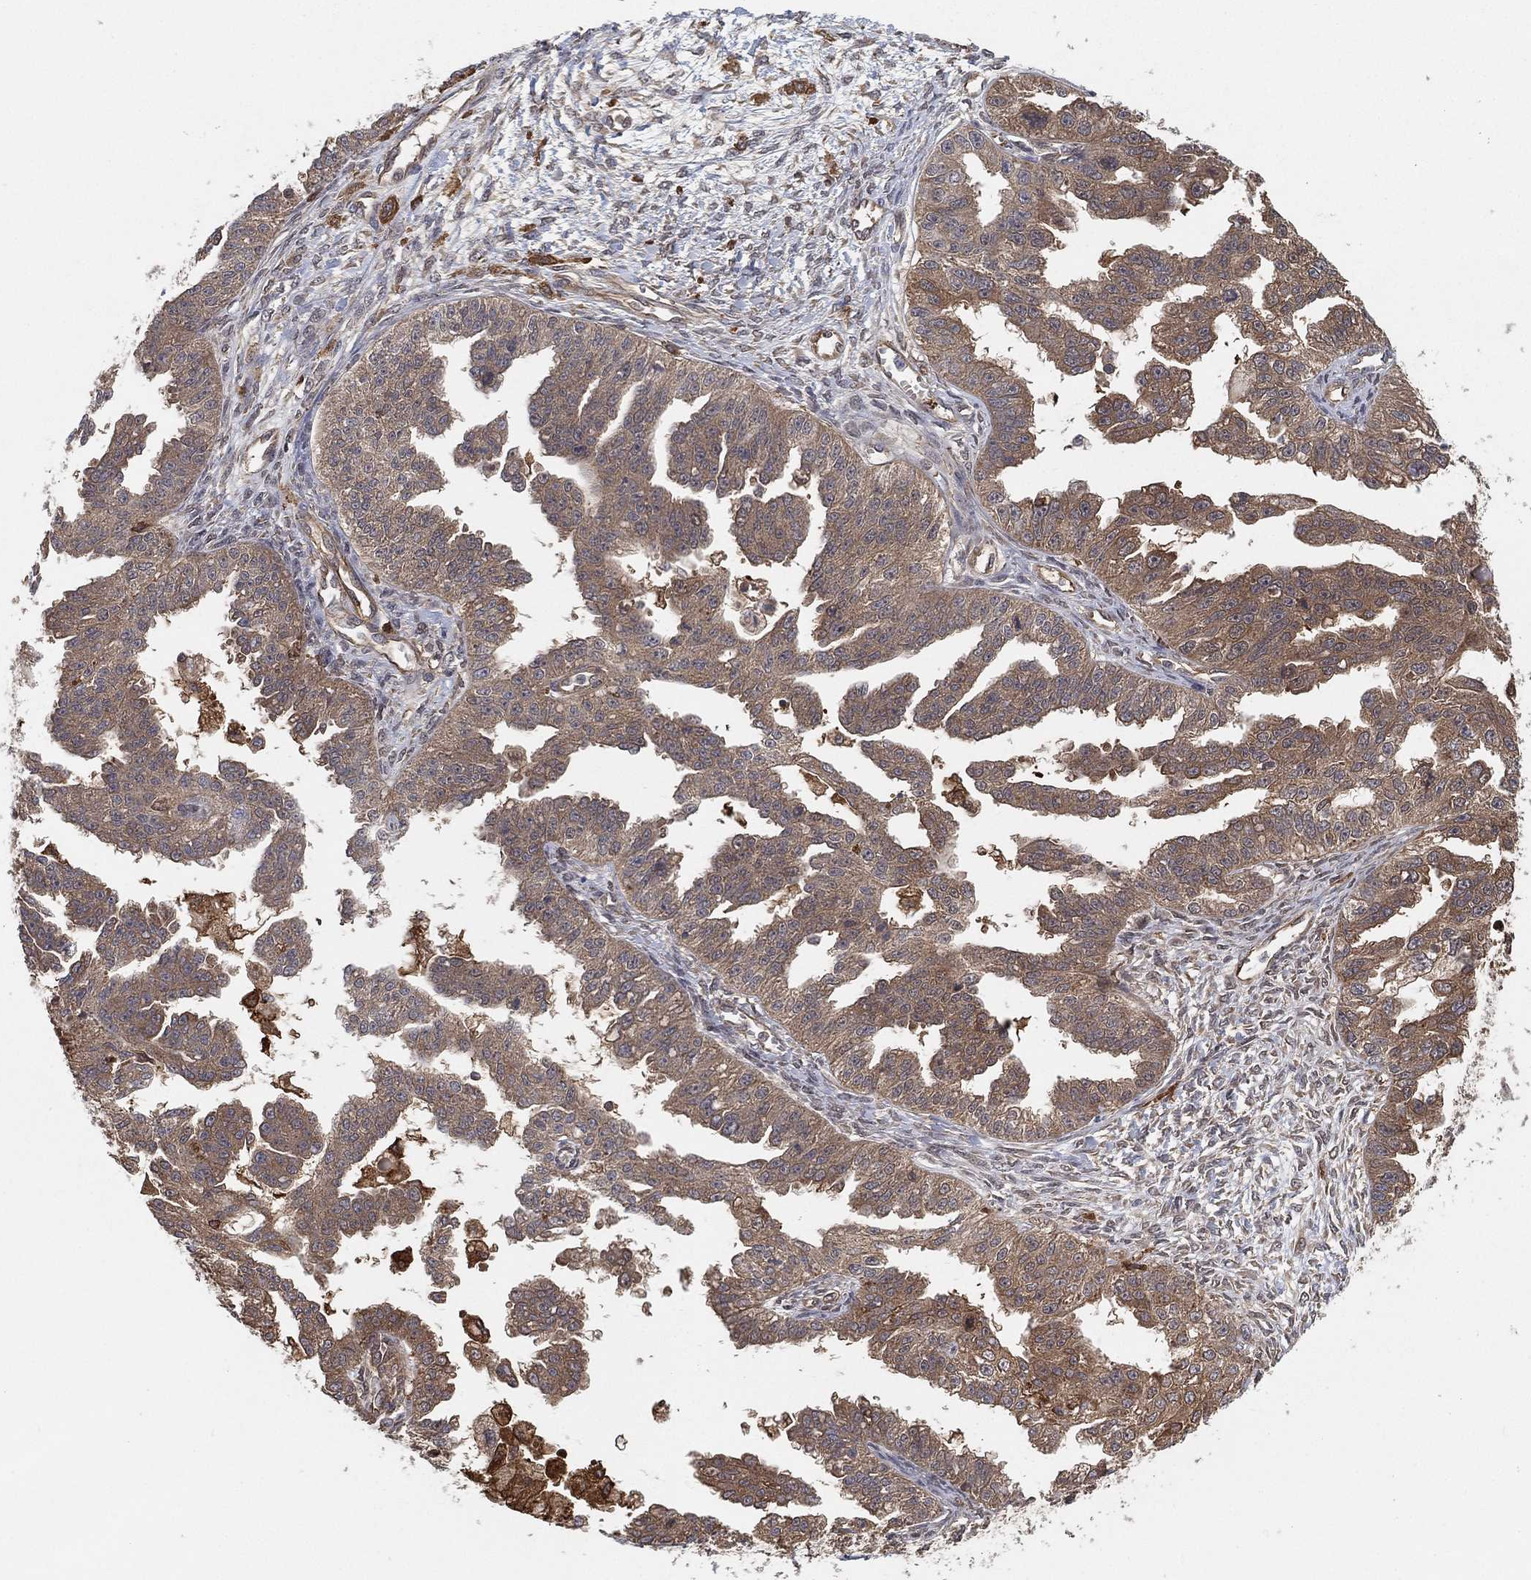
{"staining": {"intensity": "moderate", "quantity": "<25%", "location": "cytoplasmic/membranous"}, "tissue": "ovarian cancer", "cell_type": "Tumor cells", "image_type": "cancer", "snomed": [{"axis": "morphology", "description": "Cystadenocarcinoma, serous, NOS"}, {"axis": "topography", "description": "Ovary"}], "caption": "Ovarian cancer stained for a protein (brown) exhibits moderate cytoplasmic/membranous positive positivity in about <25% of tumor cells.", "gene": "PSMG4", "patient": {"sex": "female", "age": 58}}